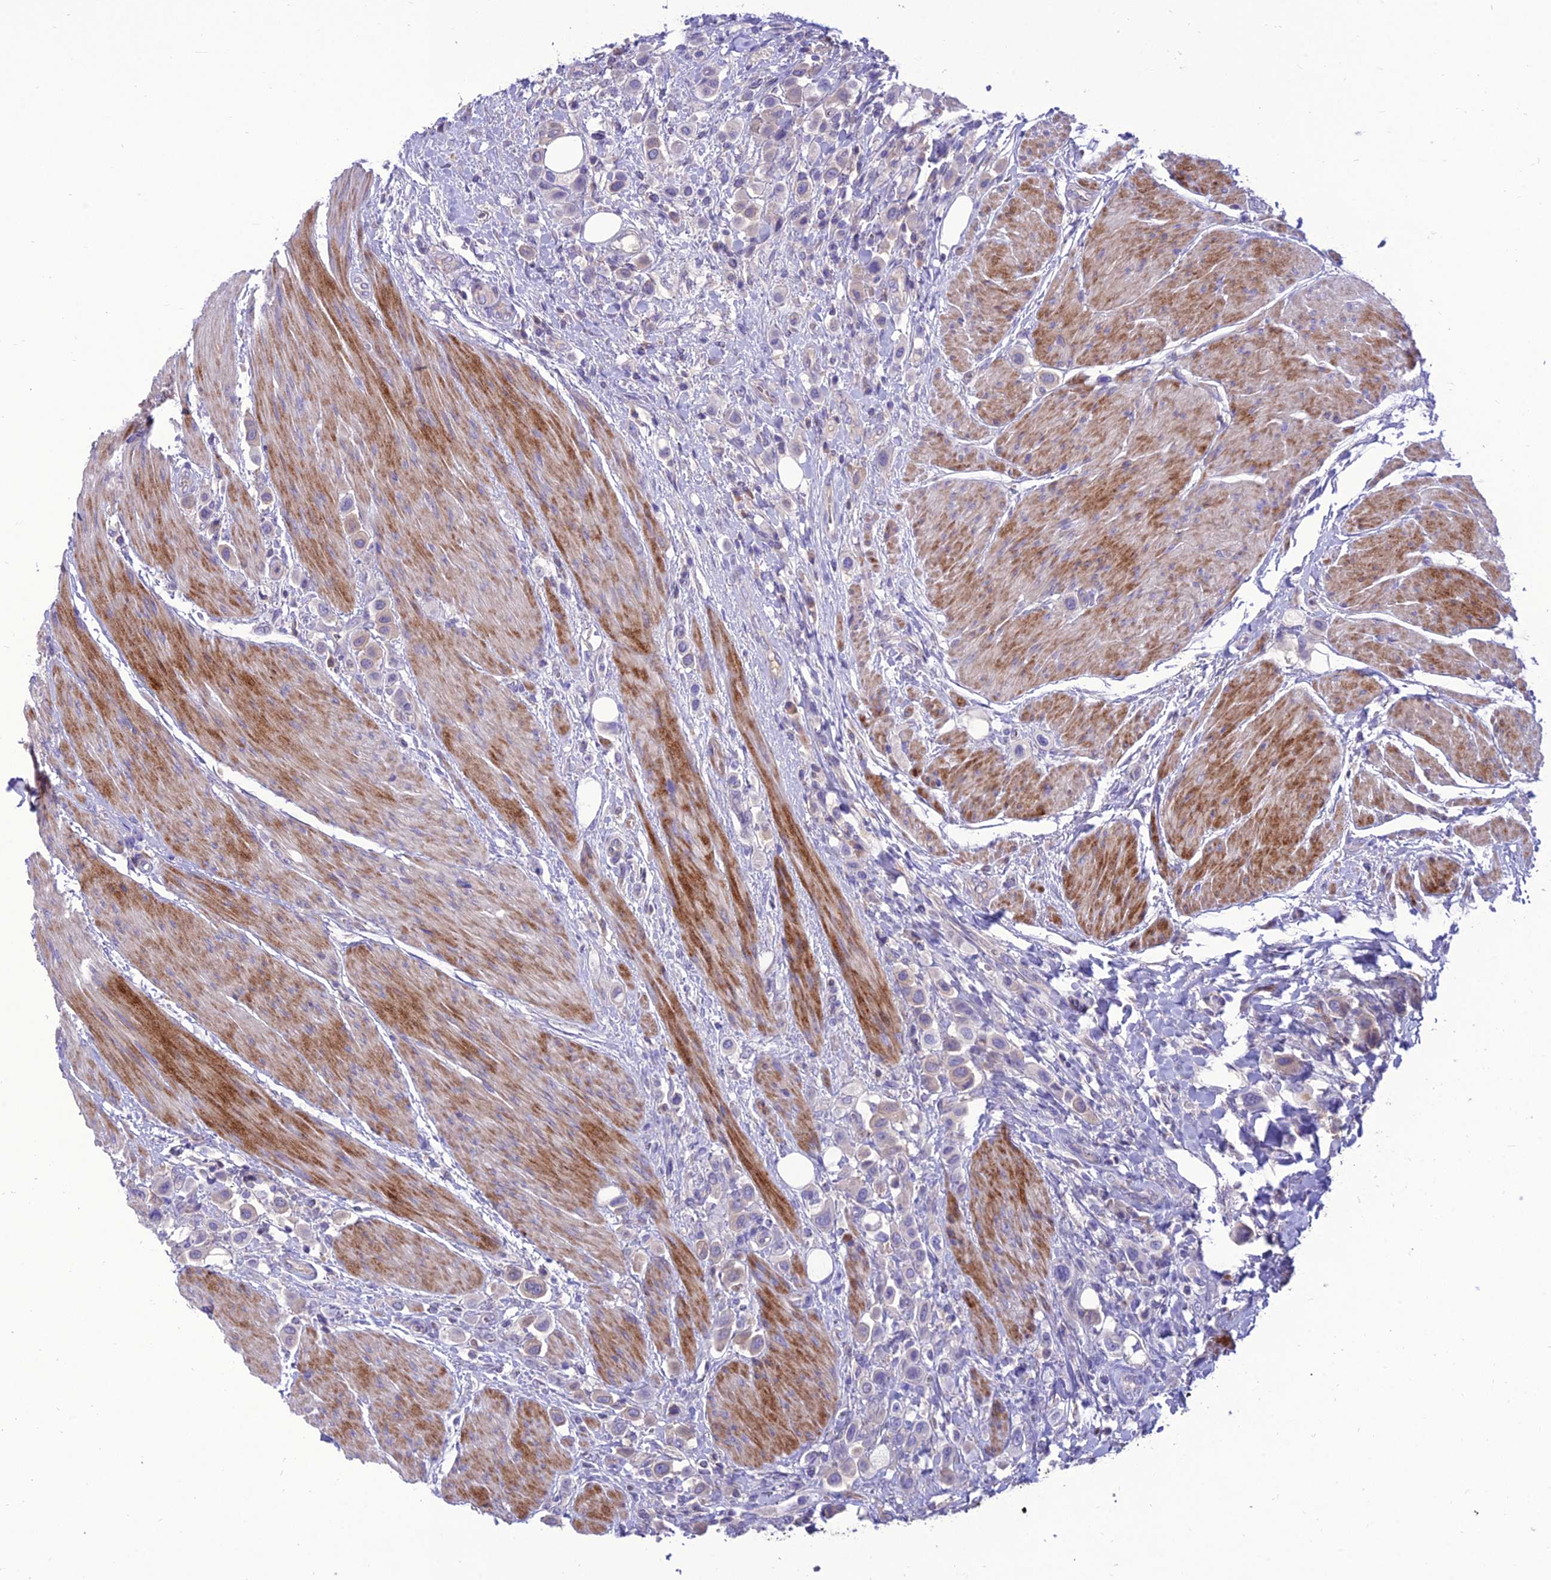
{"staining": {"intensity": "weak", "quantity": "<25%", "location": "cytoplasmic/membranous"}, "tissue": "urothelial cancer", "cell_type": "Tumor cells", "image_type": "cancer", "snomed": [{"axis": "morphology", "description": "Urothelial carcinoma, High grade"}, {"axis": "topography", "description": "Urinary bladder"}], "caption": "This is an immunohistochemistry photomicrograph of urothelial cancer. There is no expression in tumor cells.", "gene": "TEKT3", "patient": {"sex": "male", "age": 50}}